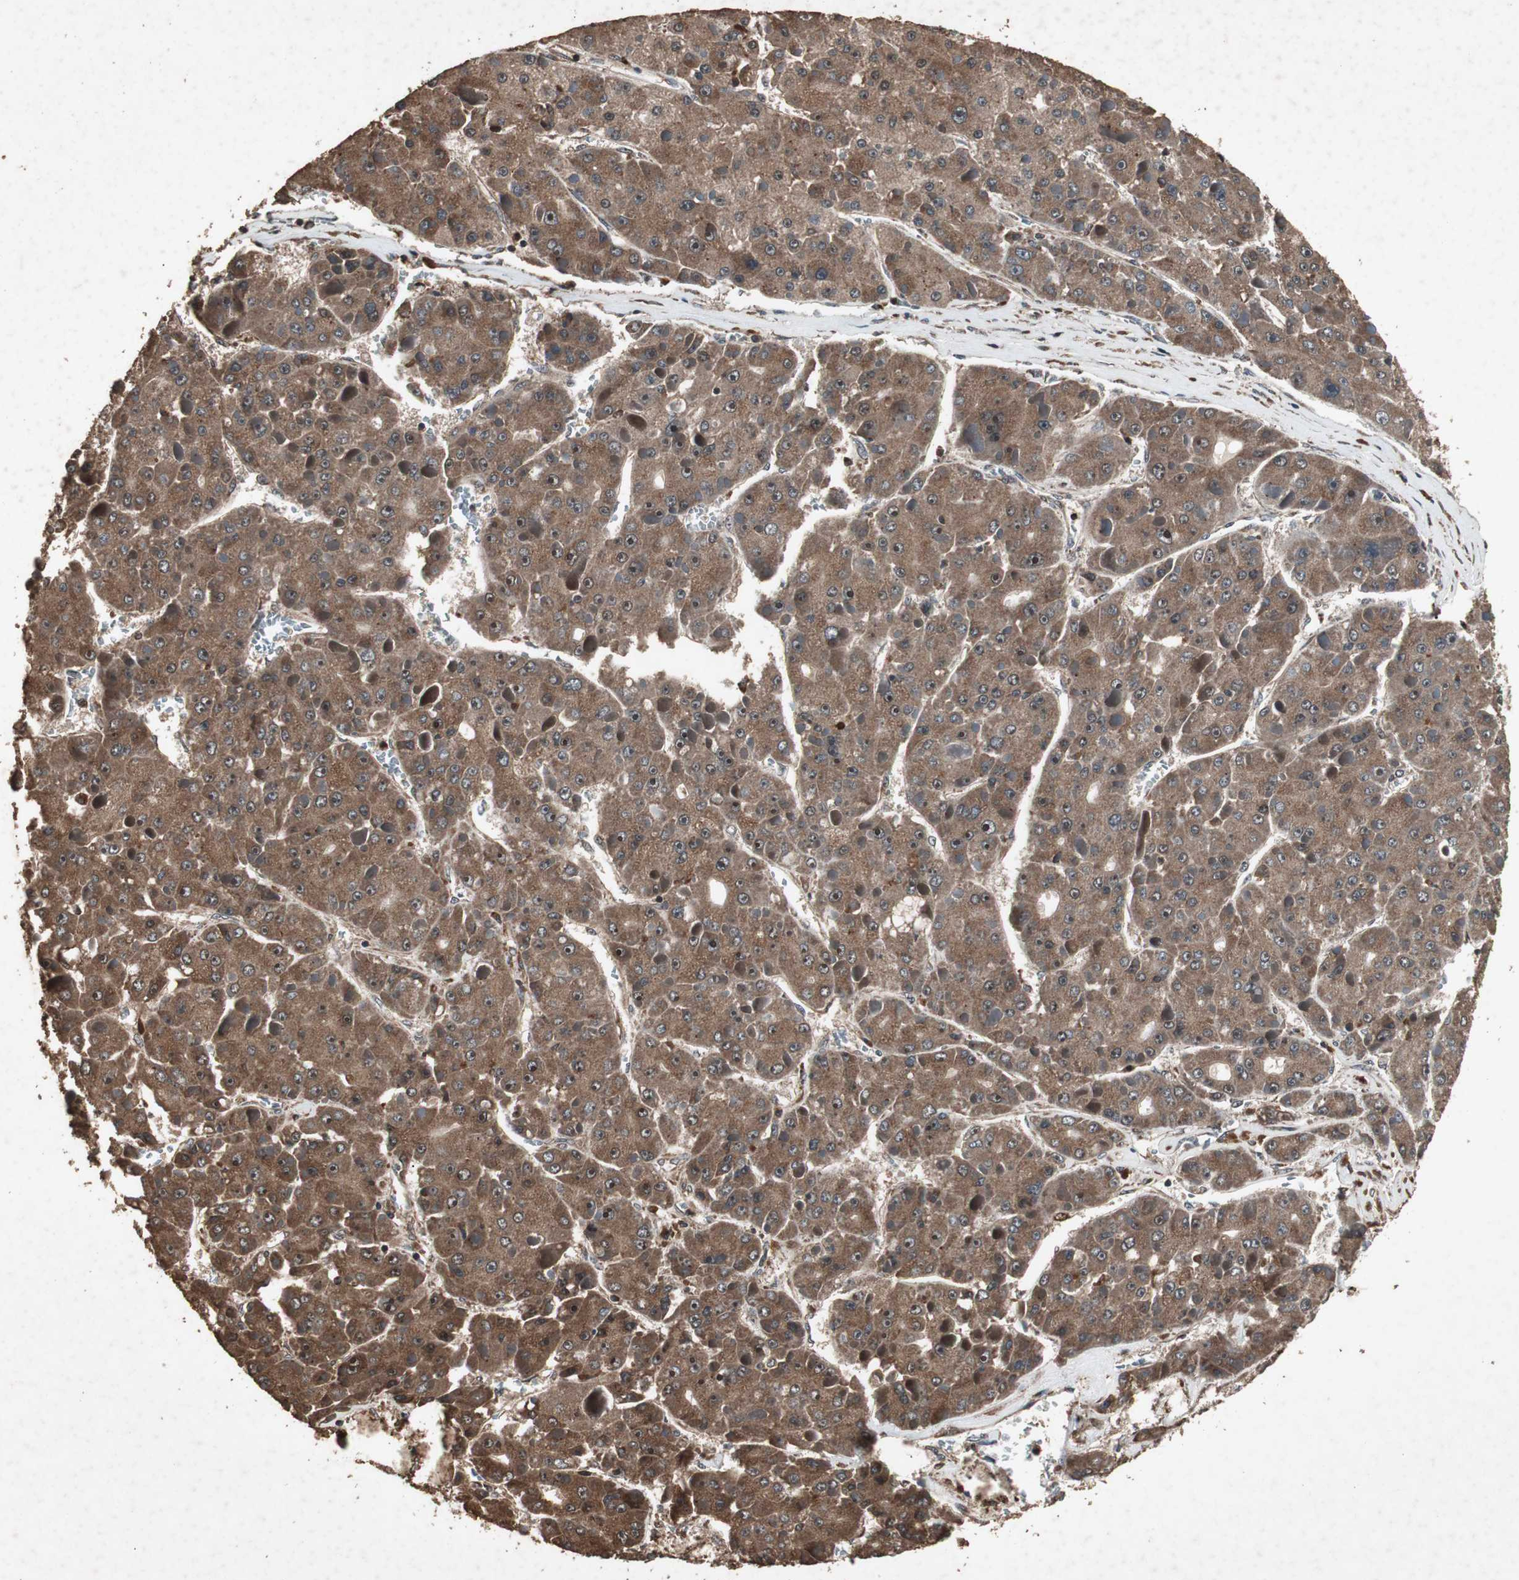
{"staining": {"intensity": "strong", "quantity": ">75%", "location": "cytoplasmic/membranous"}, "tissue": "liver cancer", "cell_type": "Tumor cells", "image_type": "cancer", "snomed": [{"axis": "morphology", "description": "Carcinoma, Hepatocellular, NOS"}, {"axis": "topography", "description": "Liver"}], "caption": "Liver hepatocellular carcinoma stained with IHC reveals strong cytoplasmic/membranous expression in about >75% of tumor cells.", "gene": "LAMTOR5", "patient": {"sex": "female", "age": 73}}